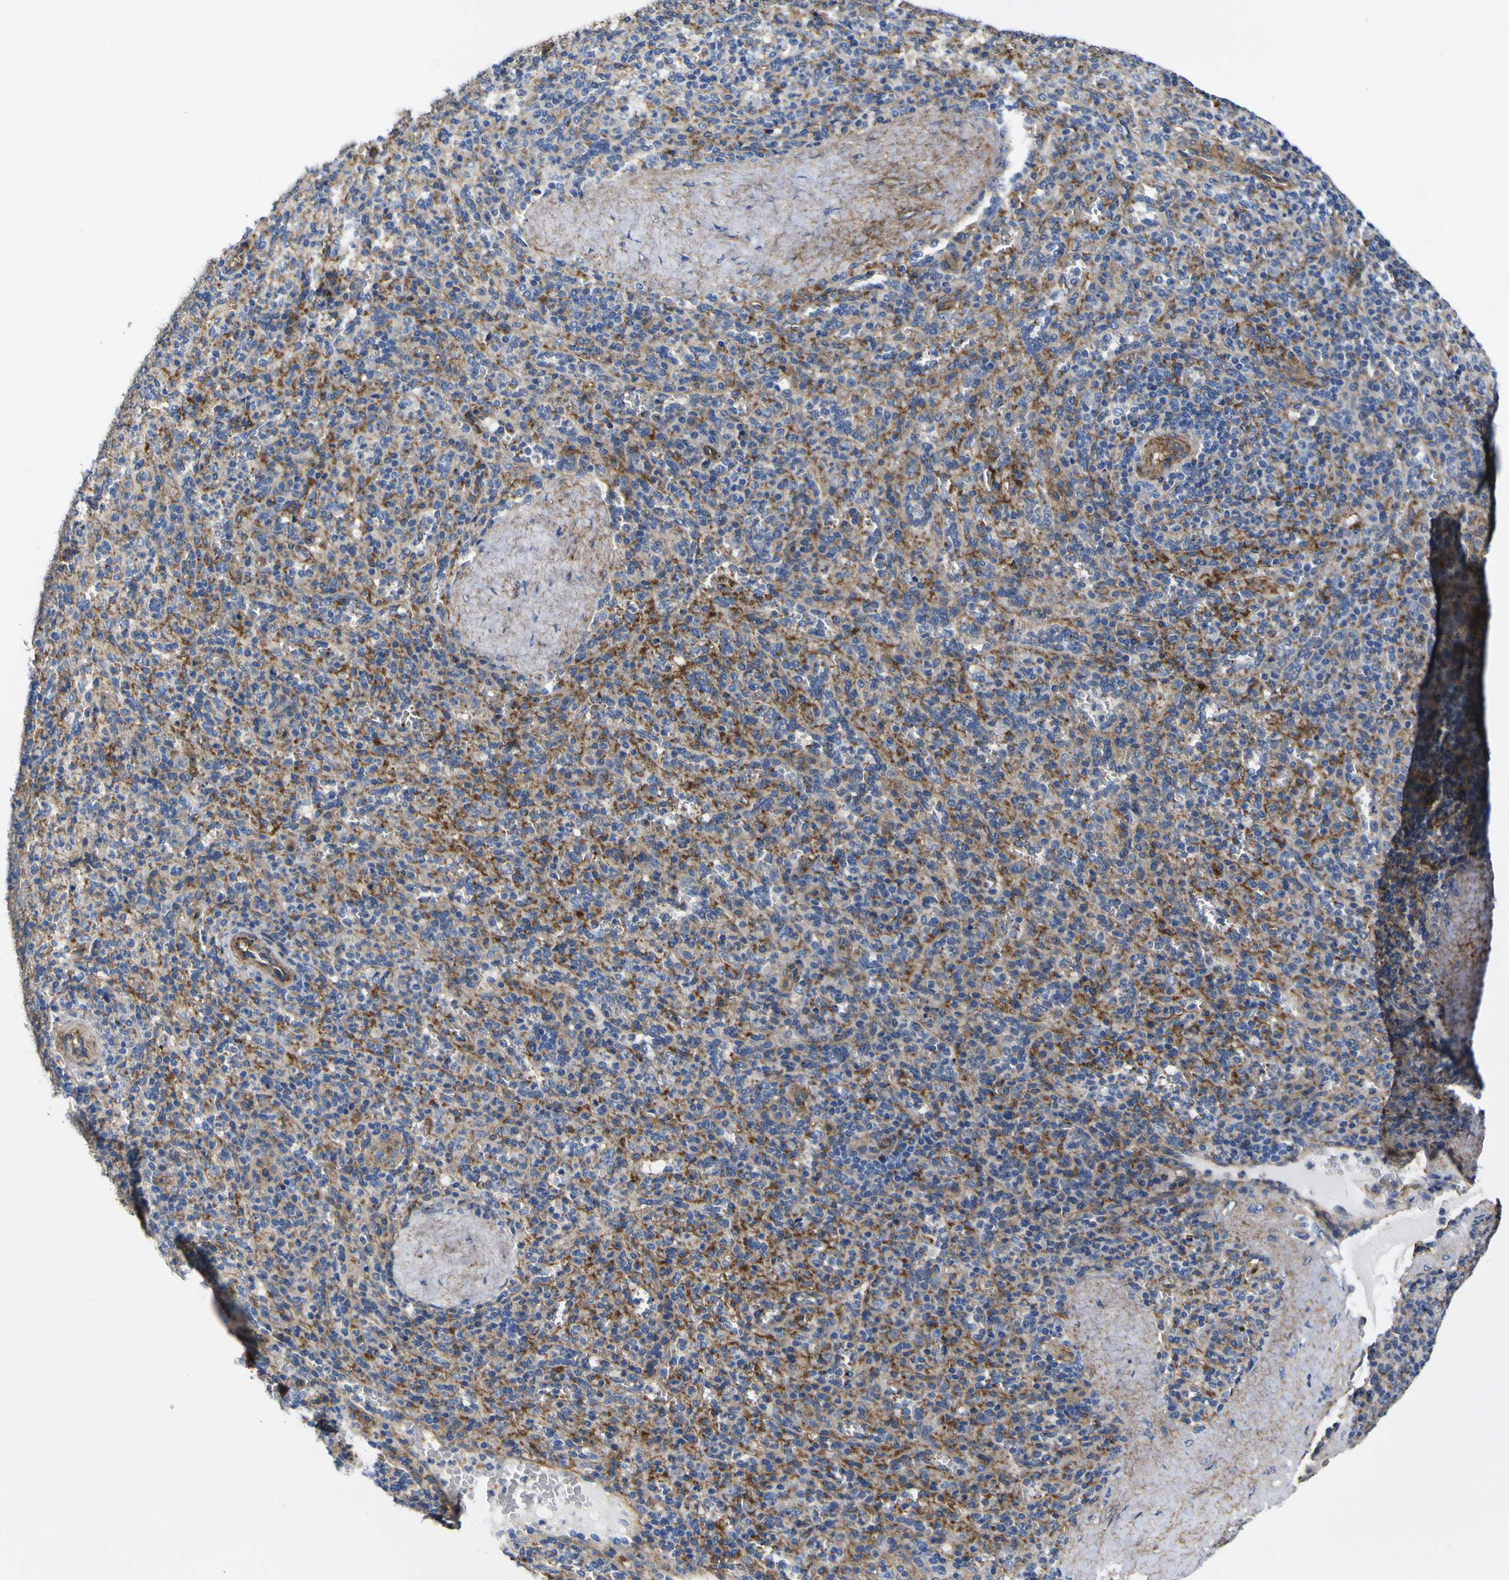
{"staining": {"intensity": "moderate", "quantity": "25%-75%", "location": "cytoplasmic/membranous"}, "tissue": "spleen", "cell_type": "Cells in red pulp", "image_type": "normal", "snomed": [{"axis": "morphology", "description": "Normal tissue, NOS"}, {"axis": "topography", "description": "Spleen"}], "caption": "An image of human spleen stained for a protein demonstrates moderate cytoplasmic/membranous brown staining in cells in red pulp.", "gene": "CD151", "patient": {"sex": "male", "age": 36}}